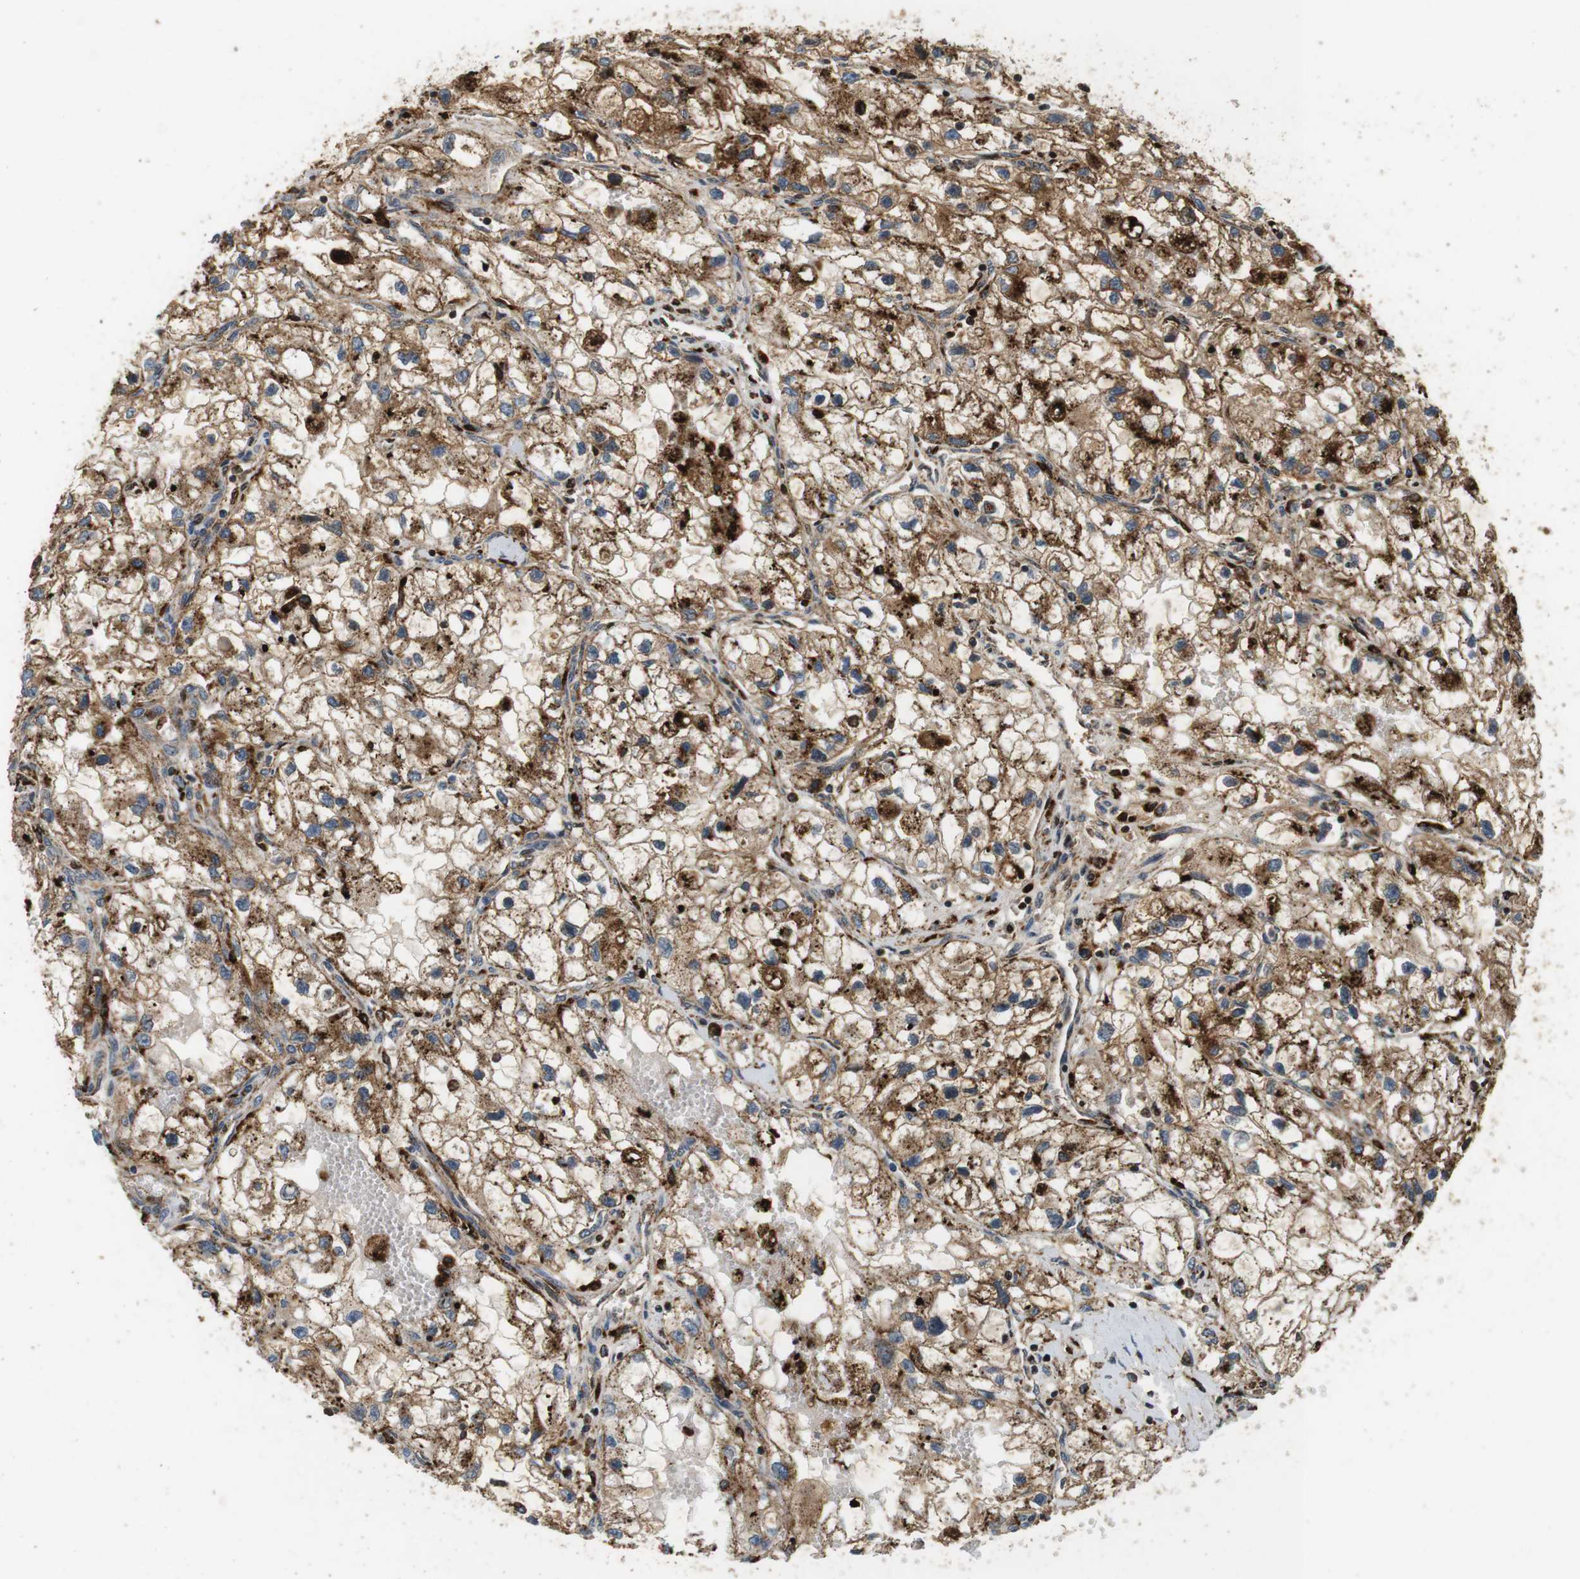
{"staining": {"intensity": "moderate", "quantity": "25%-75%", "location": "cytoplasmic/membranous"}, "tissue": "renal cancer", "cell_type": "Tumor cells", "image_type": "cancer", "snomed": [{"axis": "morphology", "description": "Adenocarcinoma, NOS"}, {"axis": "topography", "description": "Kidney"}], "caption": "Renal cancer (adenocarcinoma) was stained to show a protein in brown. There is medium levels of moderate cytoplasmic/membranous staining in about 25%-75% of tumor cells. (brown staining indicates protein expression, while blue staining denotes nuclei).", "gene": "TXNRD1", "patient": {"sex": "female", "age": 70}}